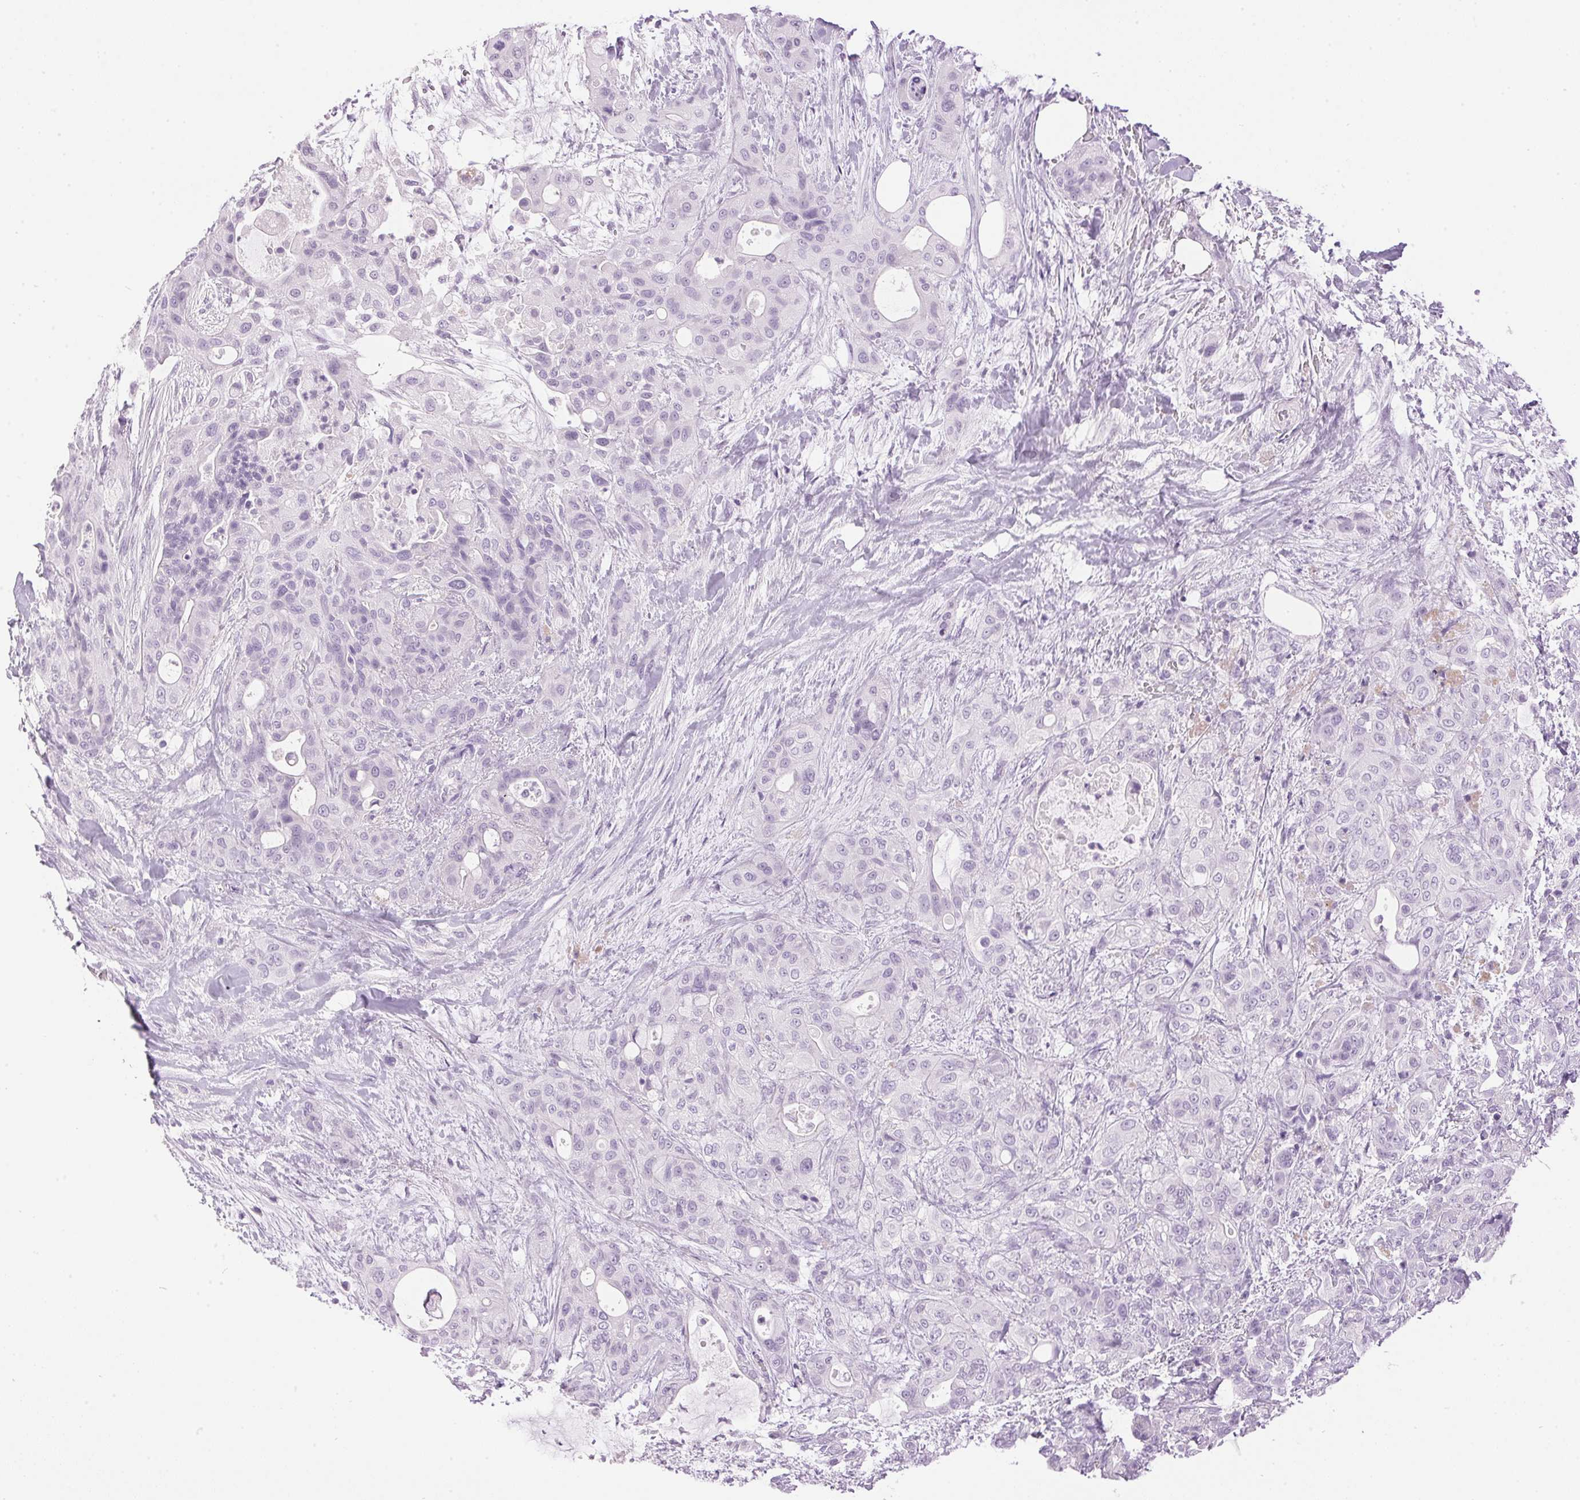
{"staining": {"intensity": "negative", "quantity": "none", "location": "none"}, "tissue": "pancreatic cancer", "cell_type": "Tumor cells", "image_type": "cancer", "snomed": [{"axis": "morphology", "description": "Adenocarcinoma, NOS"}, {"axis": "topography", "description": "Pancreas"}], "caption": "Tumor cells show no significant protein positivity in adenocarcinoma (pancreatic). (DAB immunohistochemistry, high magnification).", "gene": "SP7", "patient": {"sex": "male", "age": 71}}